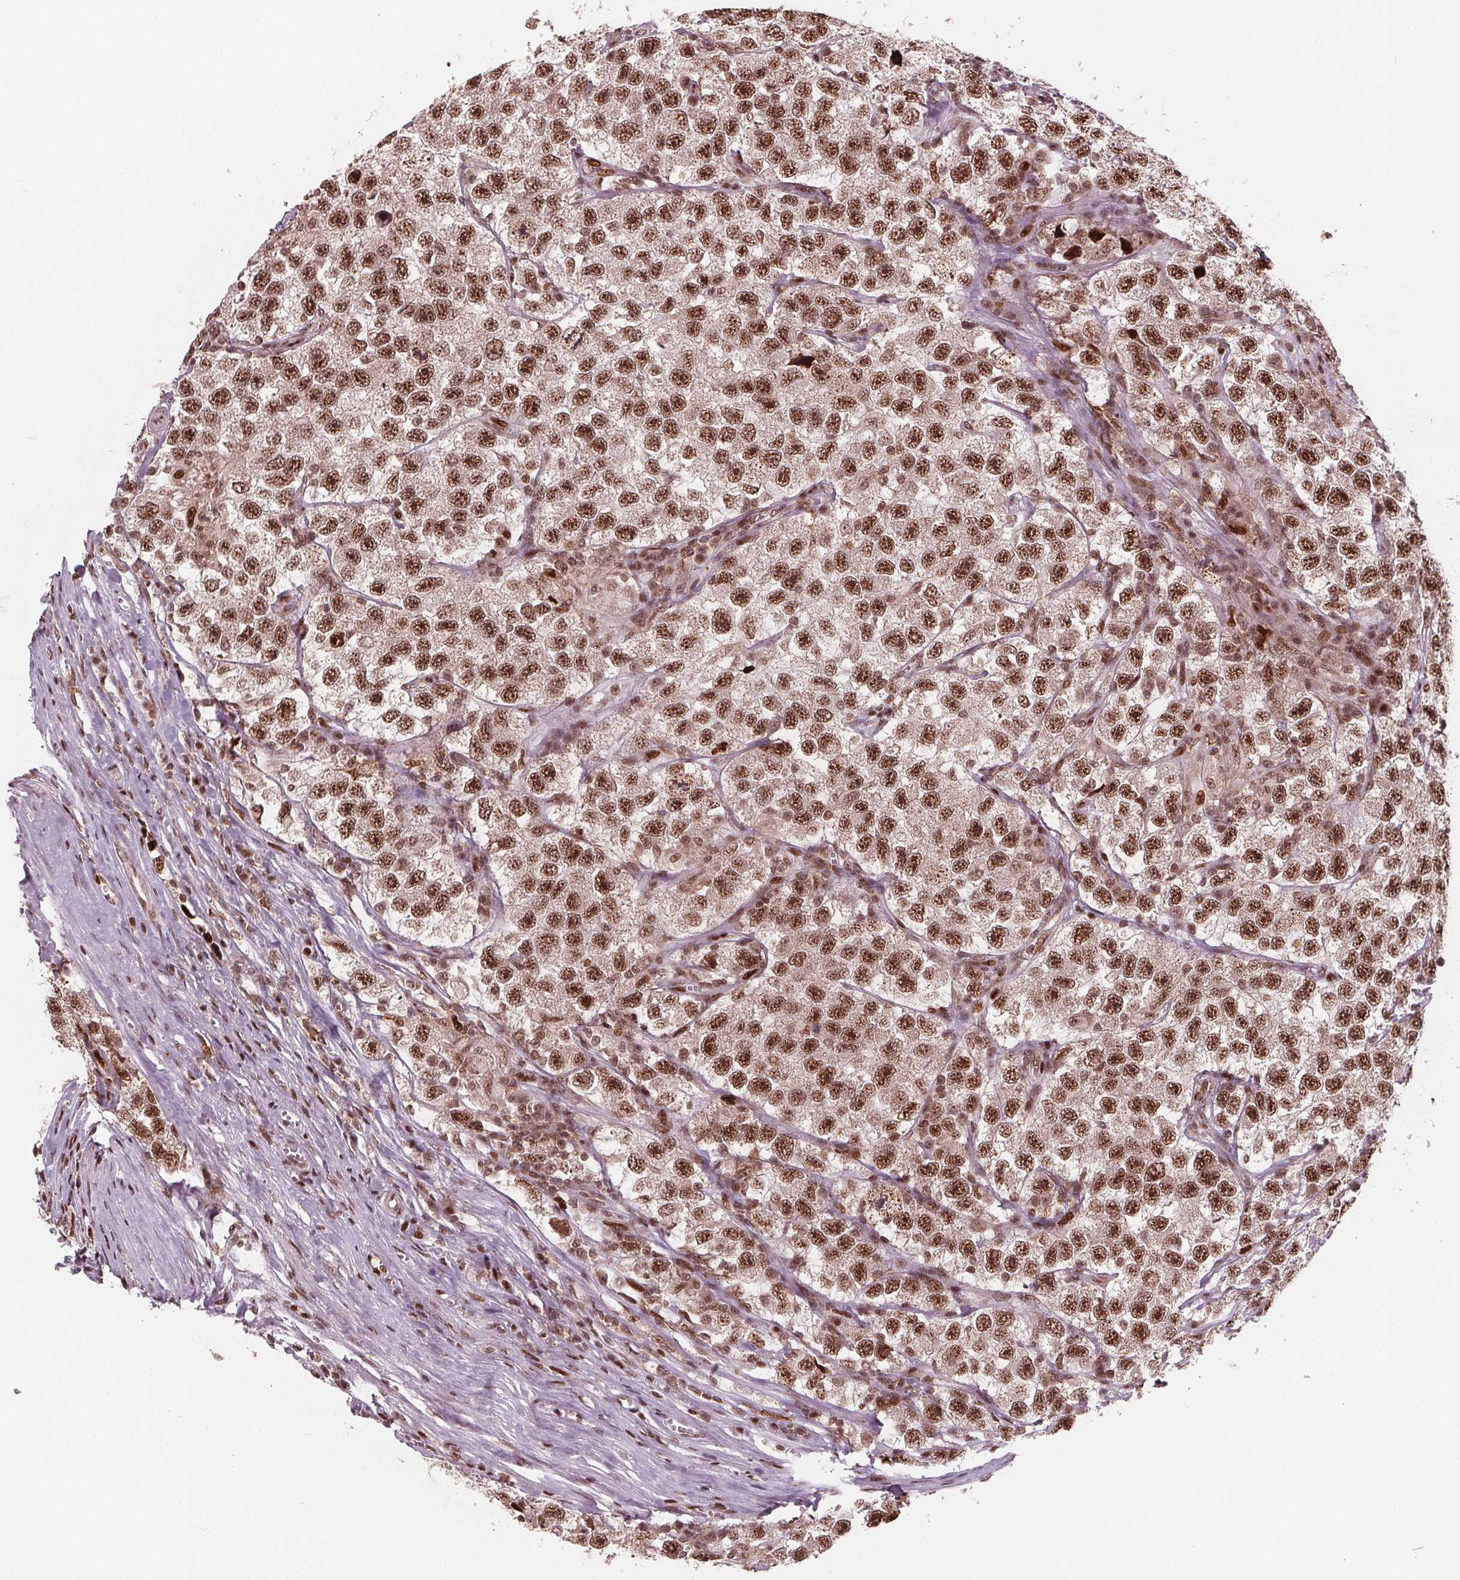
{"staining": {"intensity": "moderate", "quantity": ">75%", "location": "nuclear"}, "tissue": "testis cancer", "cell_type": "Tumor cells", "image_type": "cancer", "snomed": [{"axis": "morphology", "description": "Seminoma, NOS"}, {"axis": "topography", "description": "Testis"}], "caption": "DAB immunohistochemical staining of seminoma (testis) demonstrates moderate nuclear protein positivity in about >75% of tumor cells.", "gene": "SNRNP35", "patient": {"sex": "male", "age": 26}}